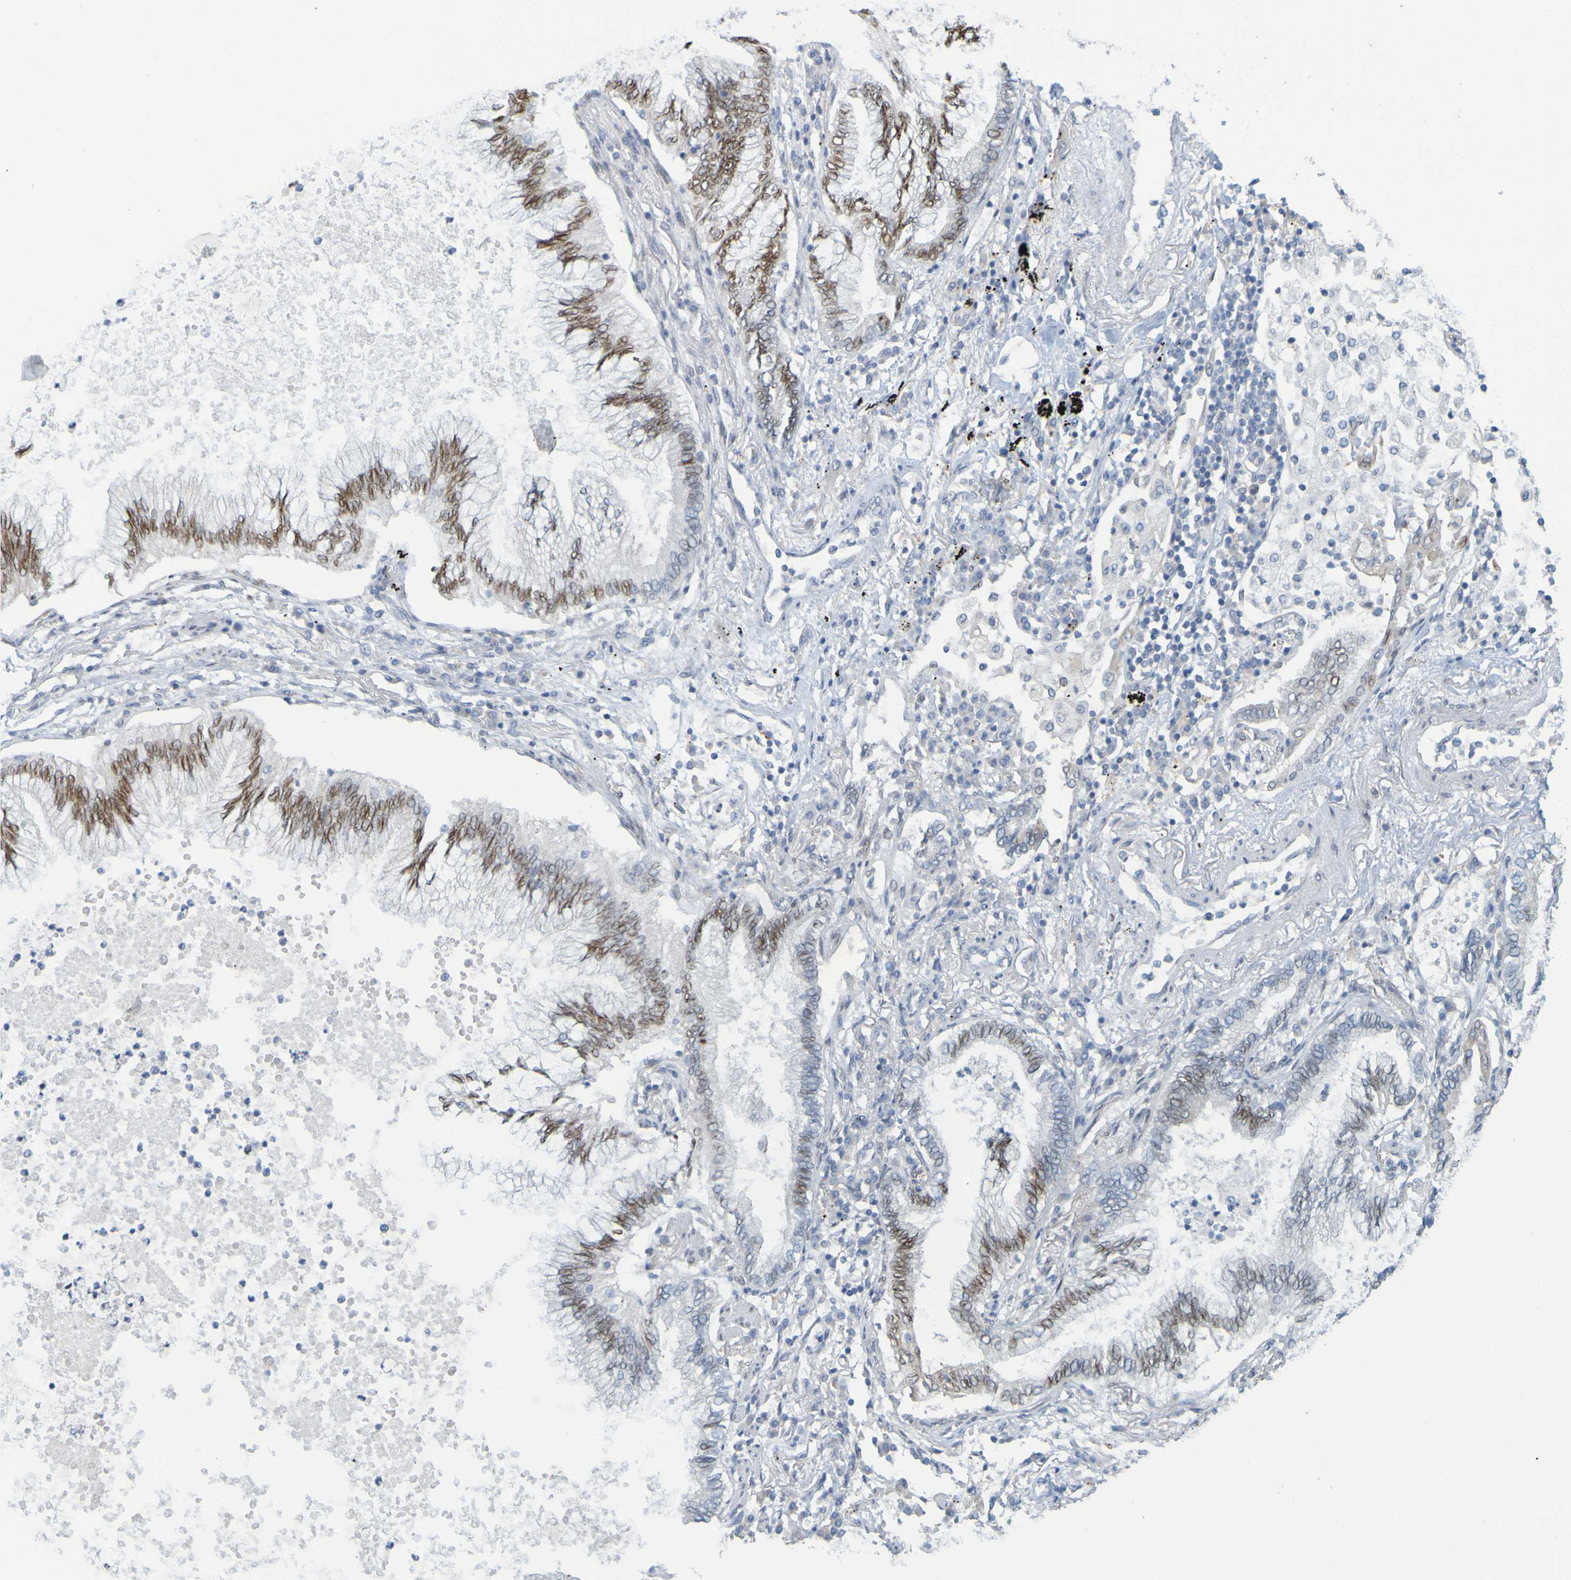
{"staining": {"intensity": "moderate", "quantity": ">75%", "location": "nuclear"}, "tissue": "lung cancer", "cell_type": "Tumor cells", "image_type": "cancer", "snomed": [{"axis": "morphology", "description": "Normal tissue, NOS"}, {"axis": "morphology", "description": "Adenocarcinoma, NOS"}, {"axis": "topography", "description": "Bronchus"}, {"axis": "topography", "description": "Lung"}], "caption": "Moderate nuclear expression is identified in about >75% of tumor cells in lung cancer. (DAB (3,3'-diaminobenzidine) = brown stain, brightfield microscopy at high magnification).", "gene": "MAG", "patient": {"sex": "female", "age": 70}}